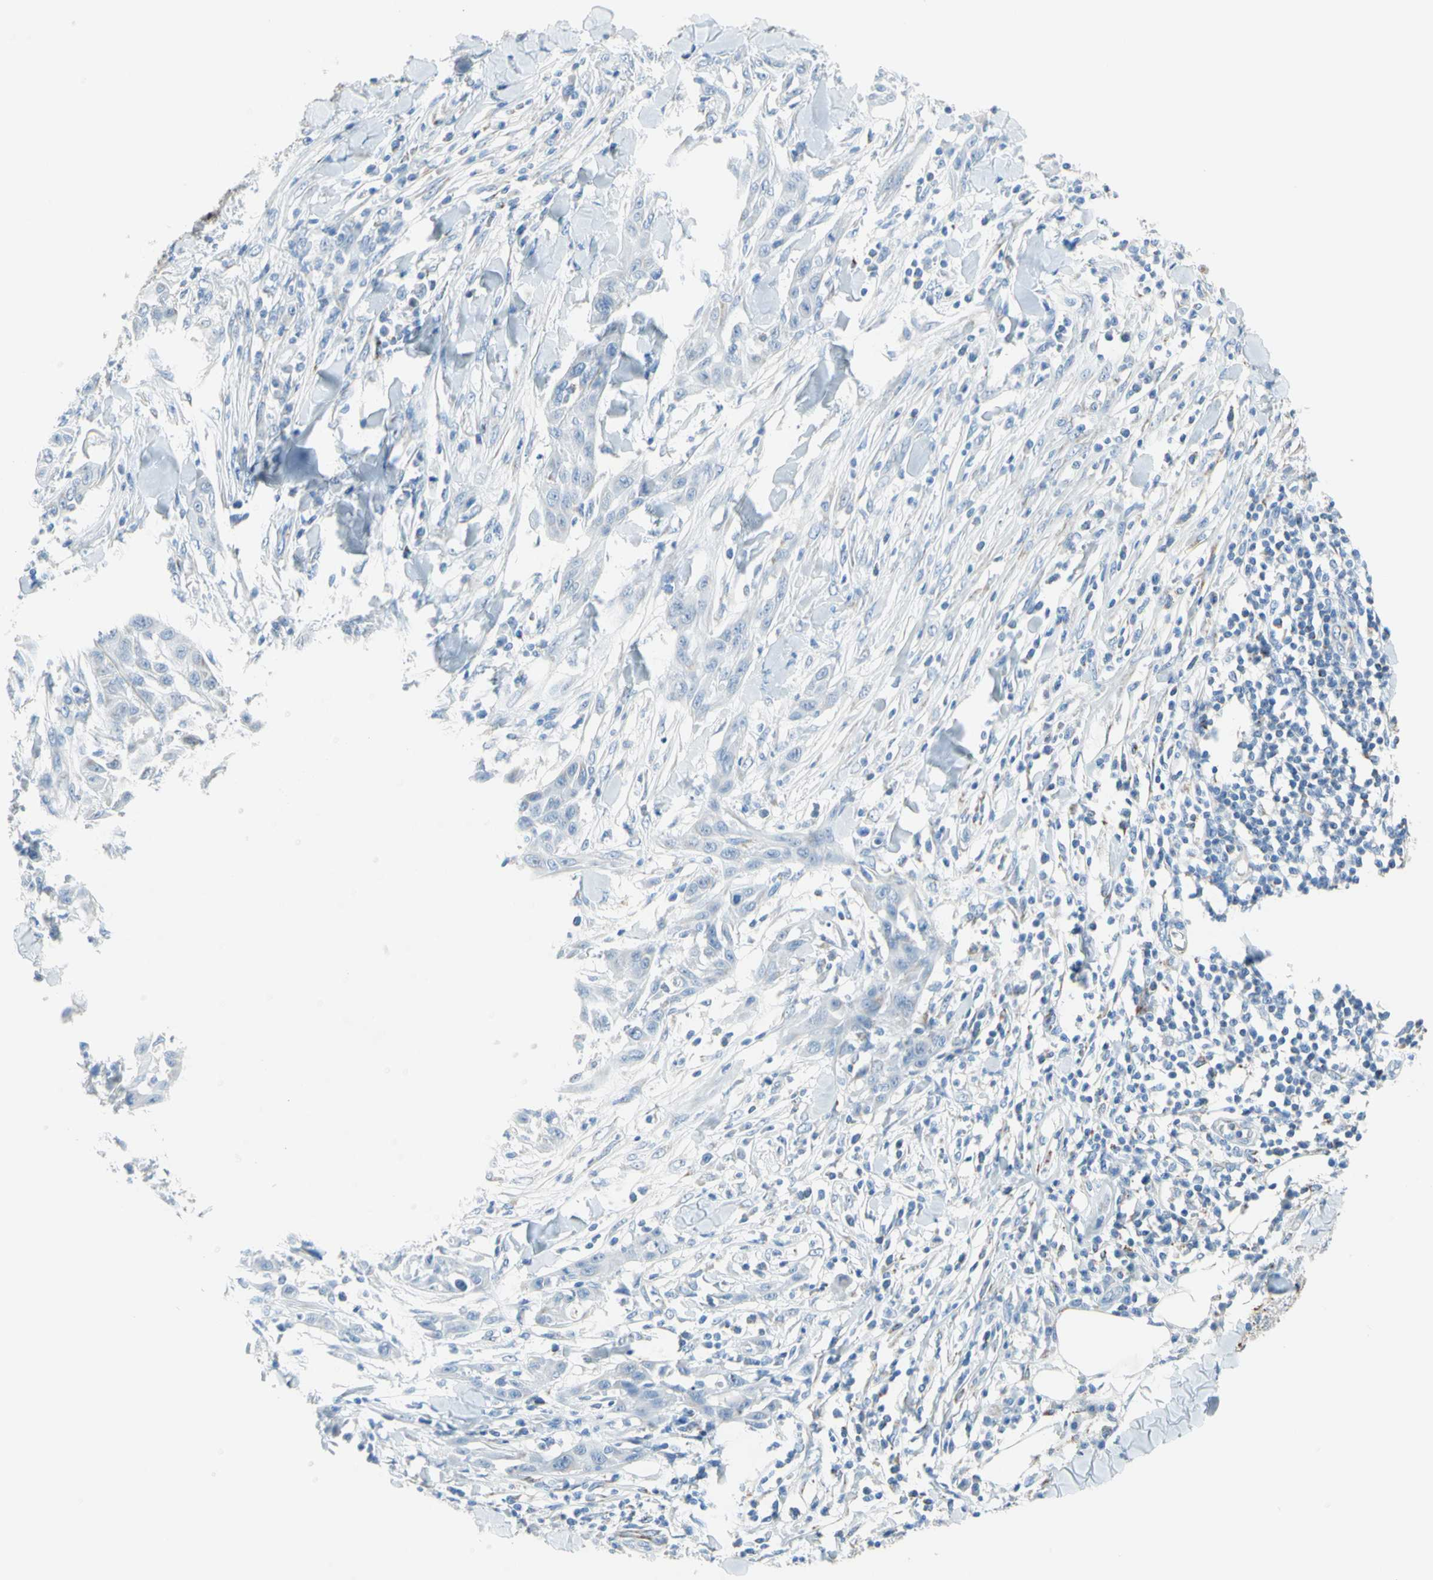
{"staining": {"intensity": "negative", "quantity": "none", "location": "none"}, "tissue": "skin cancer", "cell_type": "Tumor cells", "image_type": "cancer", "snomed": [{"axis": "morphology", "description": "Squamous cell carcinoma, NOS"}, {"axis": "topography", "description": "Skin"}], "caption": "Tumor cells show no significant protein staining in skin cancer (squamous cell carcinoma).", "gene": "CYSLTR1", "patient": {"sex": "male", "age": 24}}